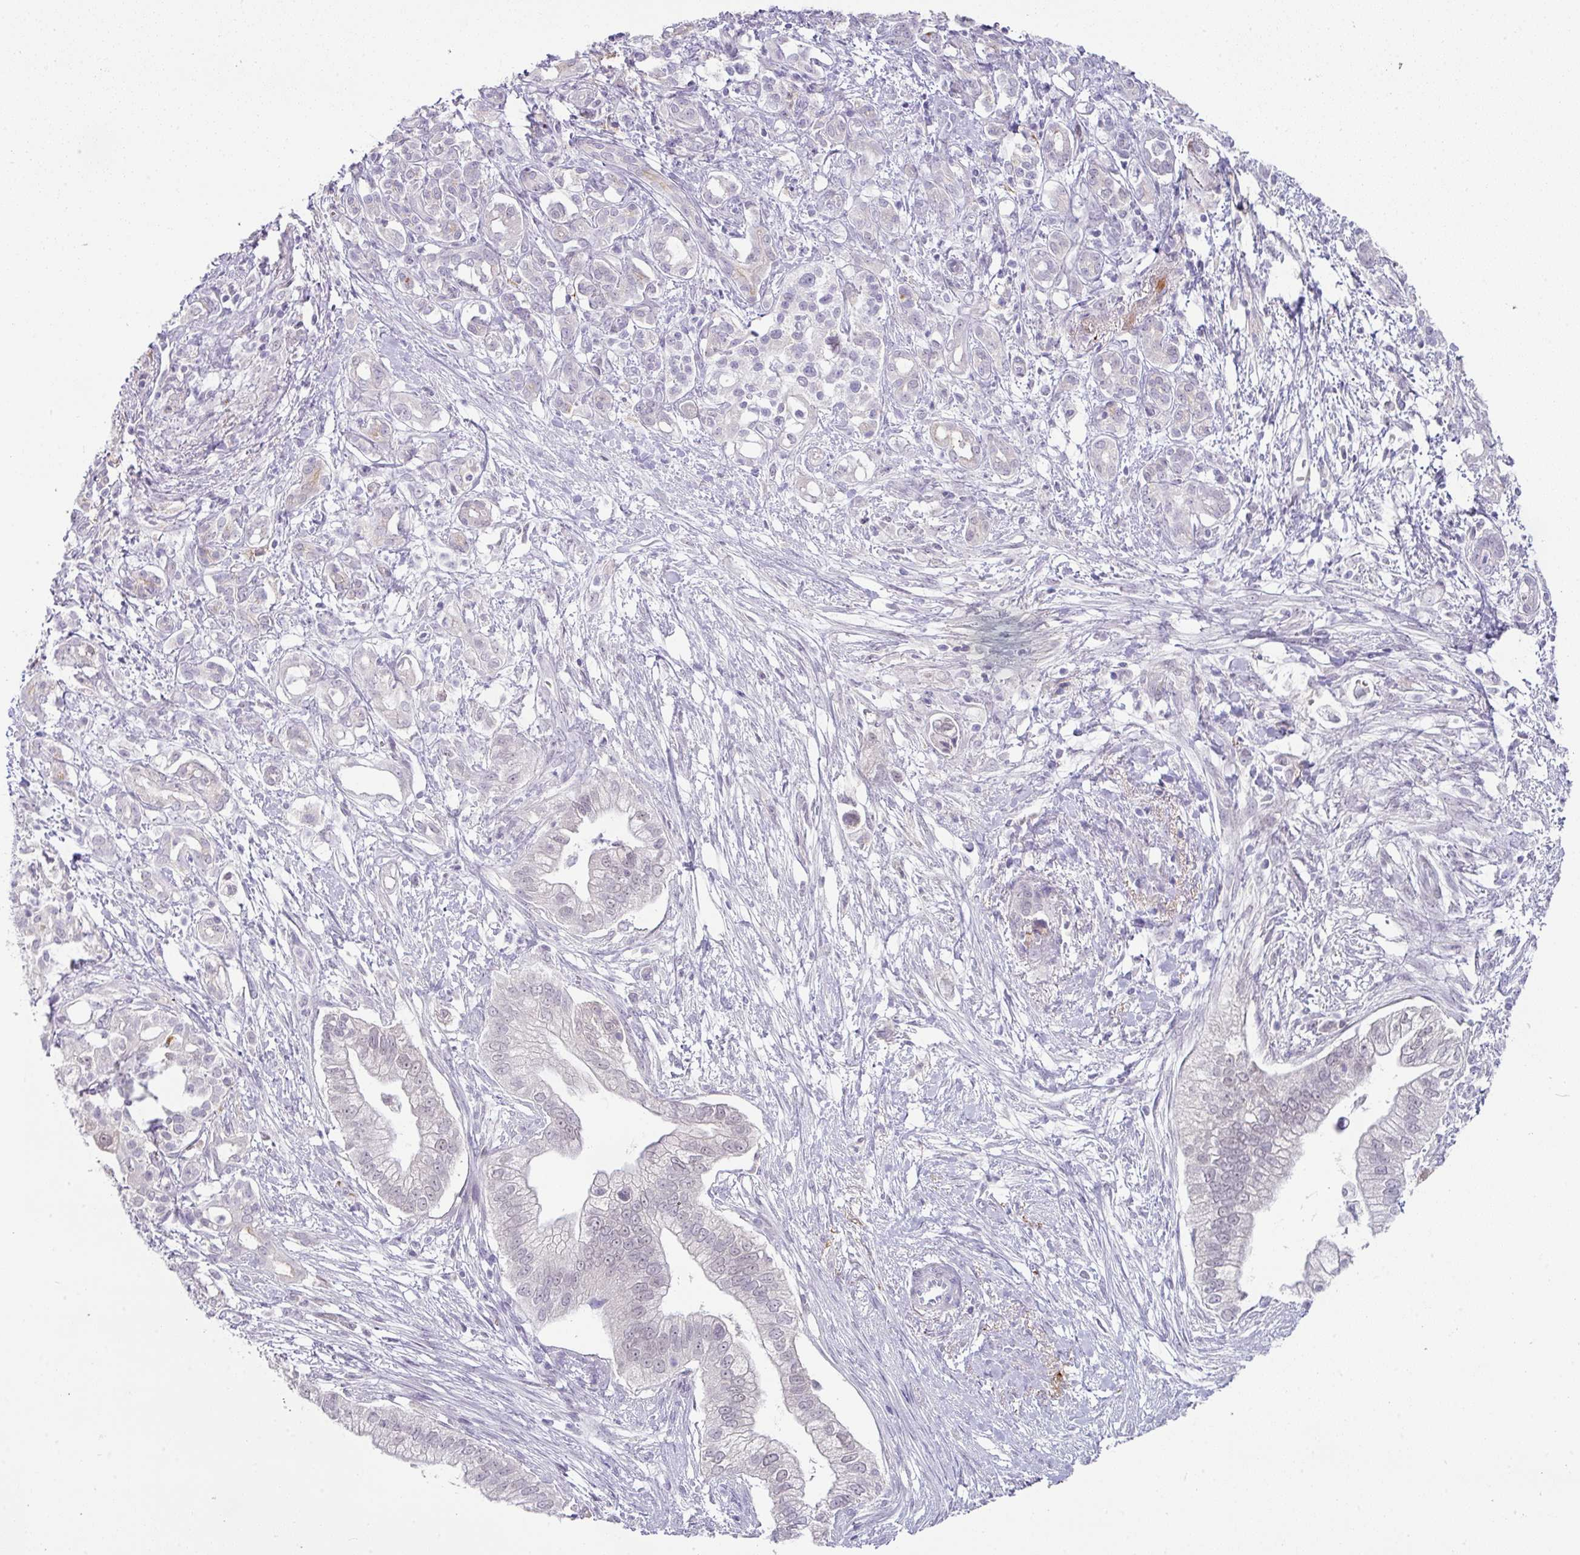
{"staining": {"intensity": "negative", "quantity": "none", "location": "none"}, "tissue": "pancreatic cancer", "cell_type": "Tumor cells", "image_type": "cancer", "snomed": [{"axis": "morphology", "description": "Adenocarcinoma, NOS"}, {"axis": "topography", "description": "Pancreas"}], "caption": "Tumor cells show no significant protein positivity in pancreatic cancer. (Immunohistochemistry (ihc), brightfield microscopy, high magnification).", "gene": "FGF17", "patient": {"sex": "male", "age": 70}}